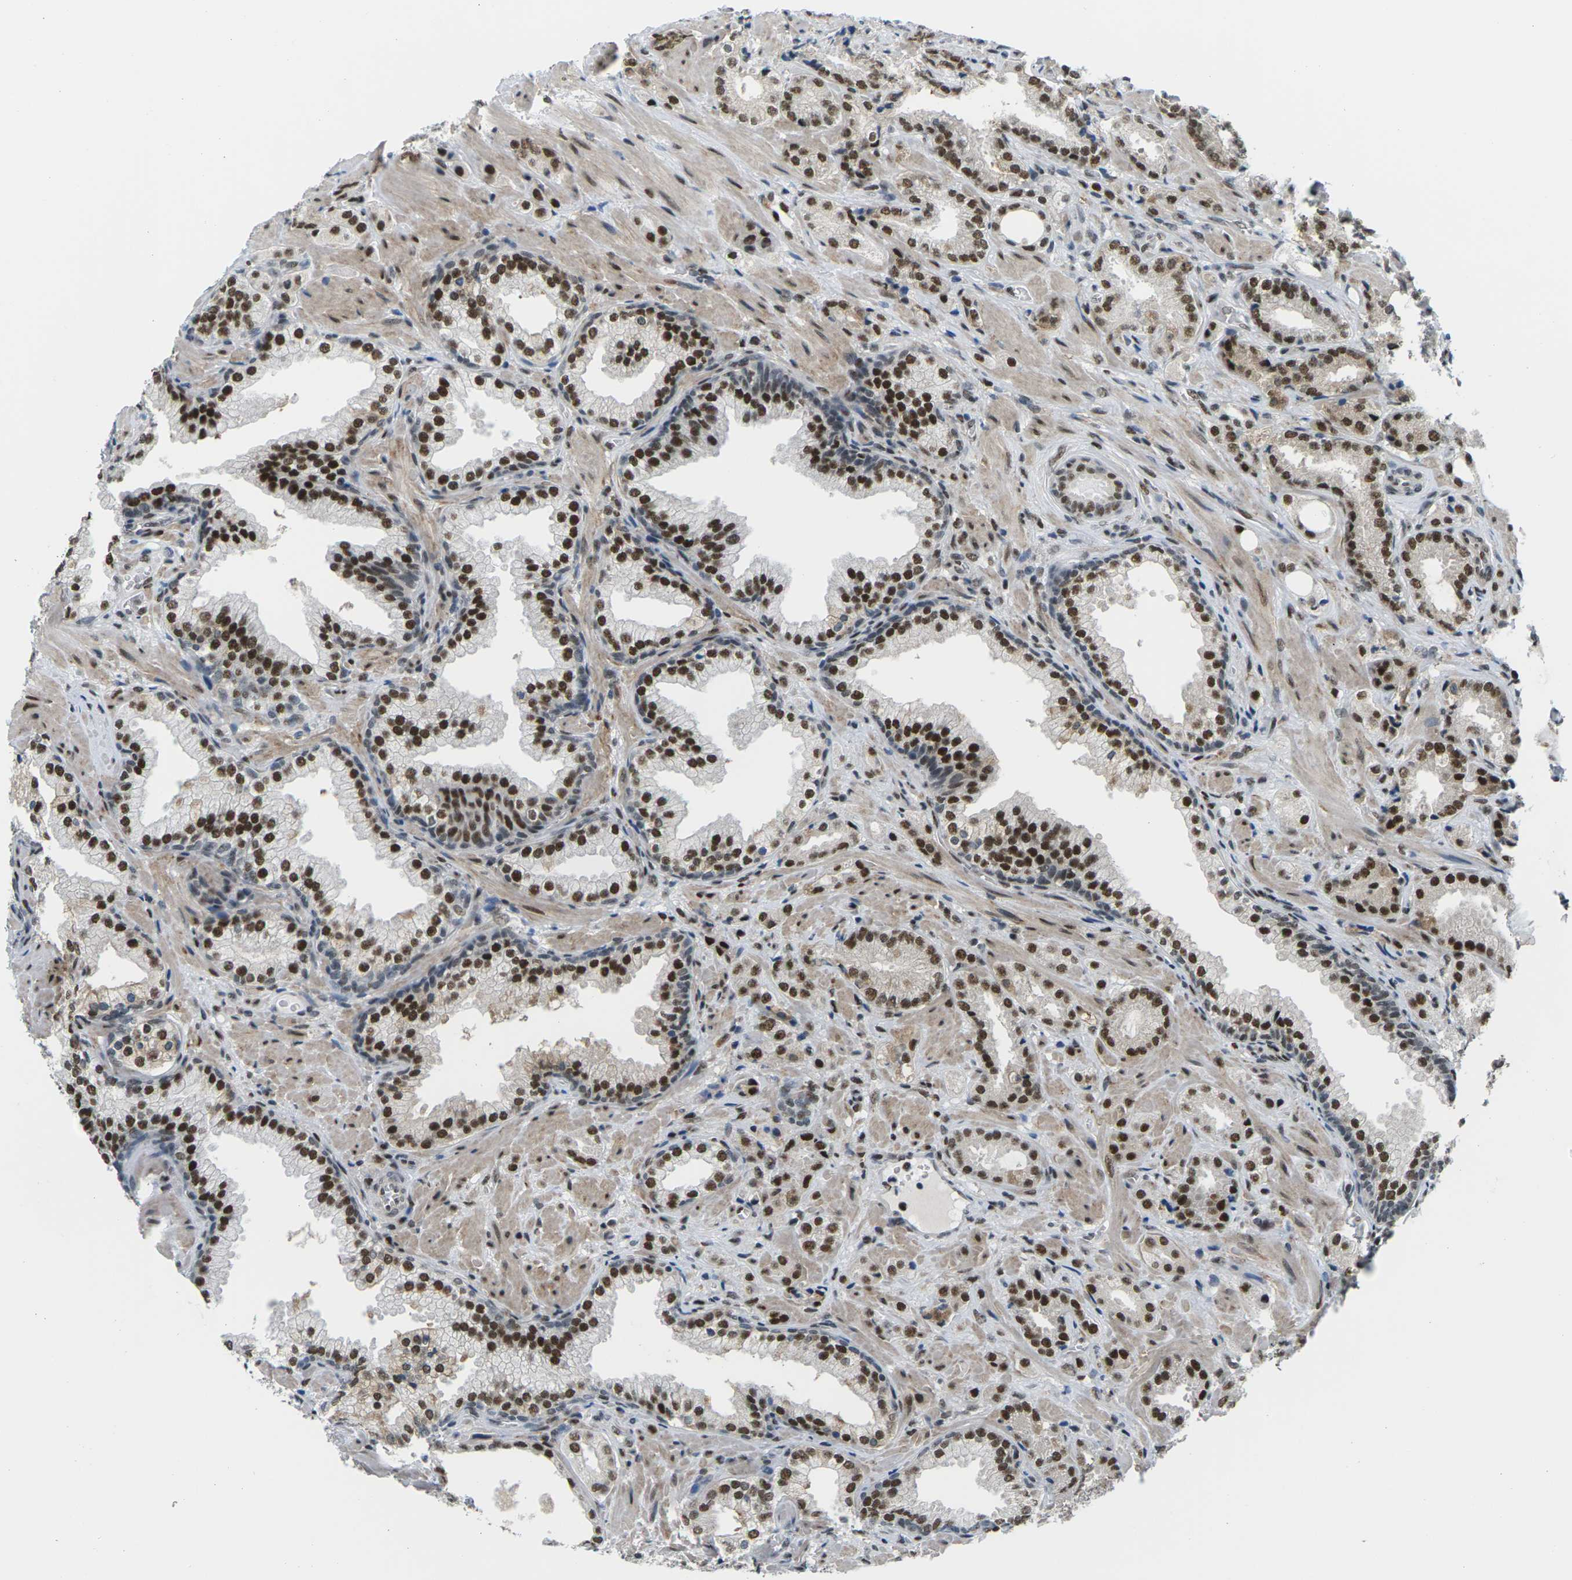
{"staining": {"intensity": "strong", "quantity": ">75%", "location": "nuclear"}, "tissue": "prostate cancer", "cell_type": "Tumor cells", "image_type": "cancer", "snomed": [{"axis": "morphology", "description": "Adenocarcinoma, High grade"}, {"axis": "topography", "description": "Prostate"}], "caption": "Prostate cancer (adenocarcinoma (high-grade)) was stained to show a protein in brown. There is high levels of strong nuclear positivity in approximately >75% of tumor cells. (brown staining indicates protein expression, while blue staining denotes nuclei).", "gene": "PSME3", "patient": {"sex": "male", "age": 64}}